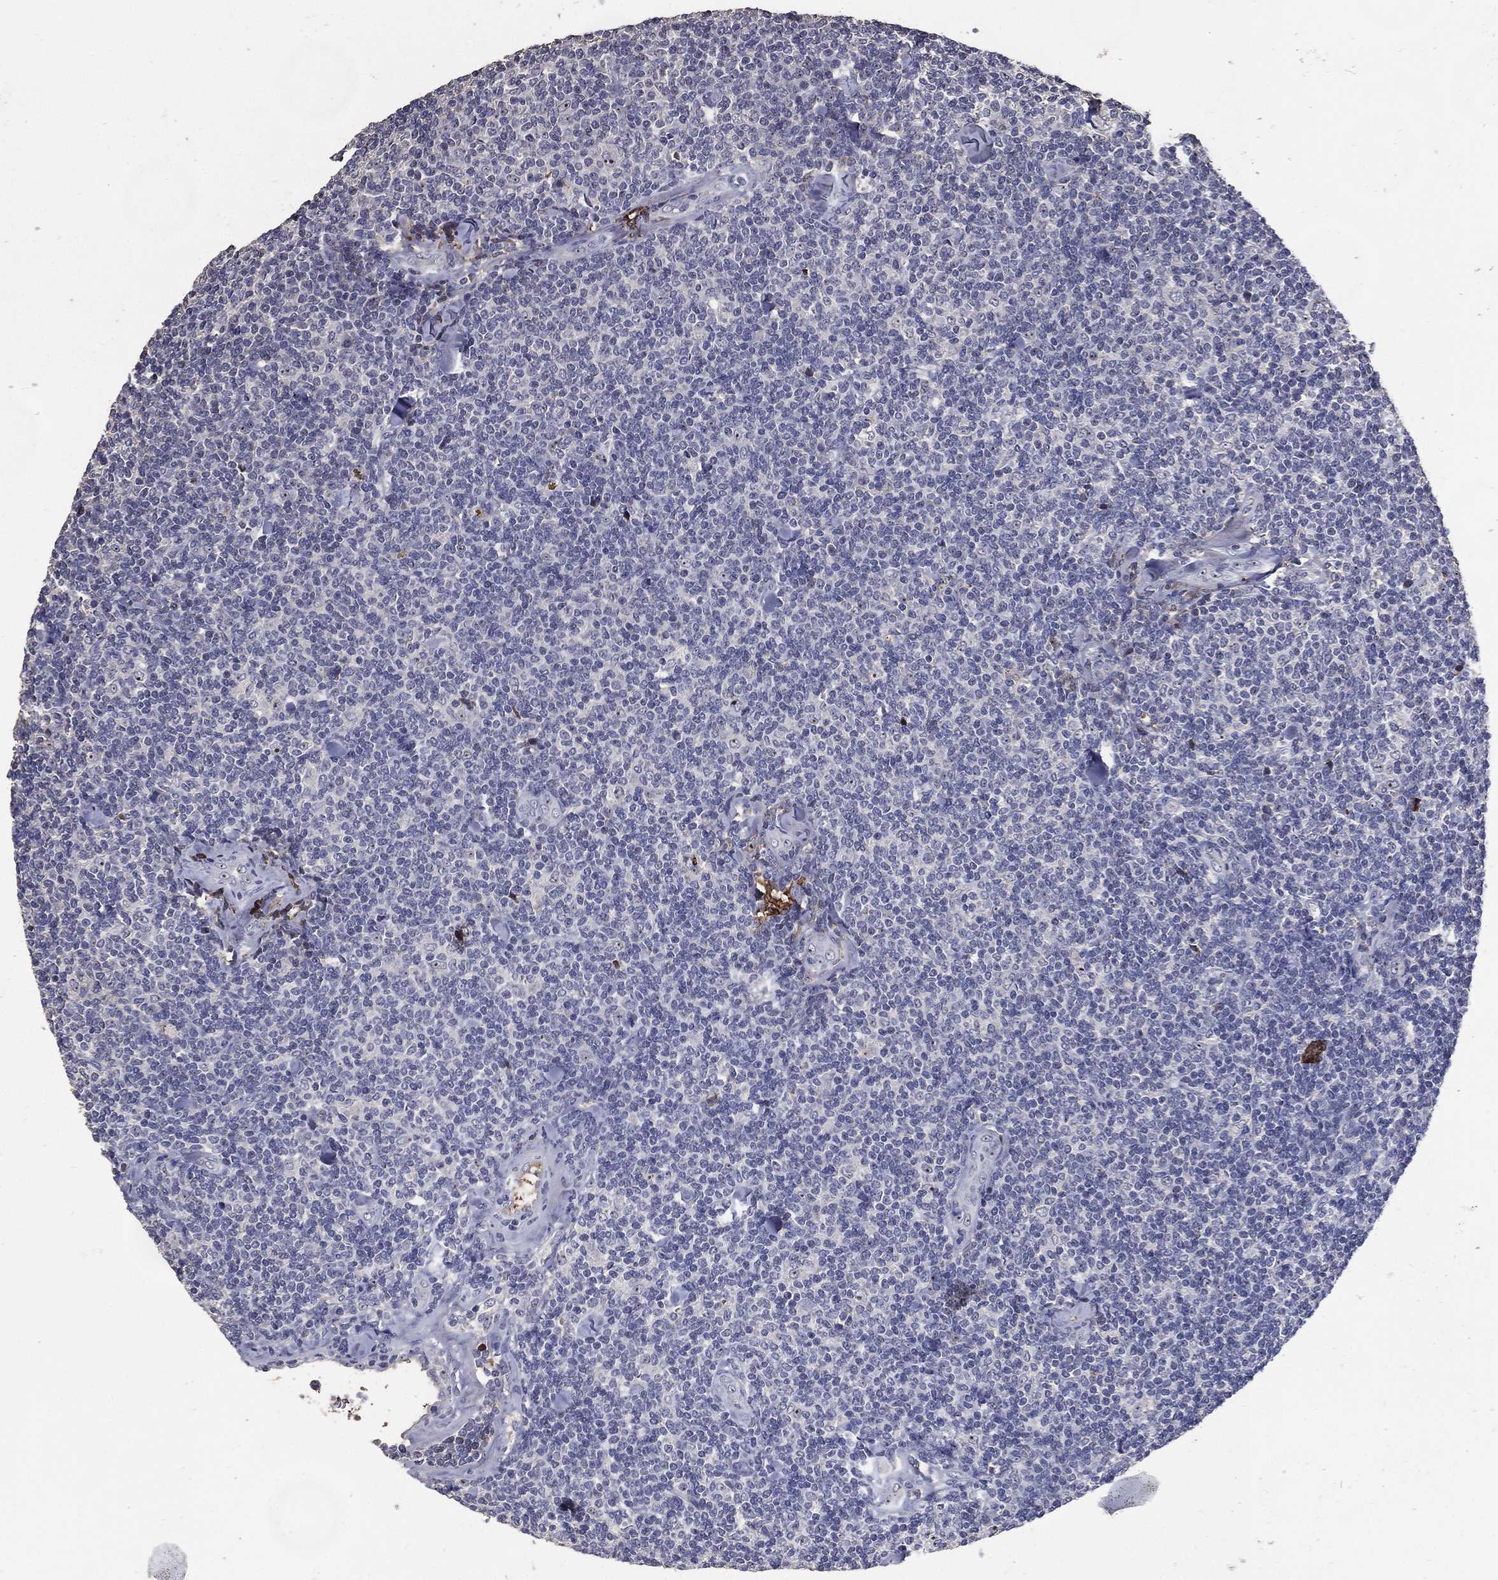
{"staining": {"intensity": "negative", "quantity": "none", "location": "none"}, "tissue": "lymphoma", "cell_type": "Tumor cells", "image_type": "cancer", "snomed": [{"axis": "morphology", "description": "Malignant lymphoma, non-Hodgkin's type, Low grade"}, {"axis": "topography", "description": "Lymph node"}], "caption": "Image shows no significant protein expression in tumor cells of lymphoma.", "gene": "EFNA1", "patient": {"sex": "female", "age": 56}}